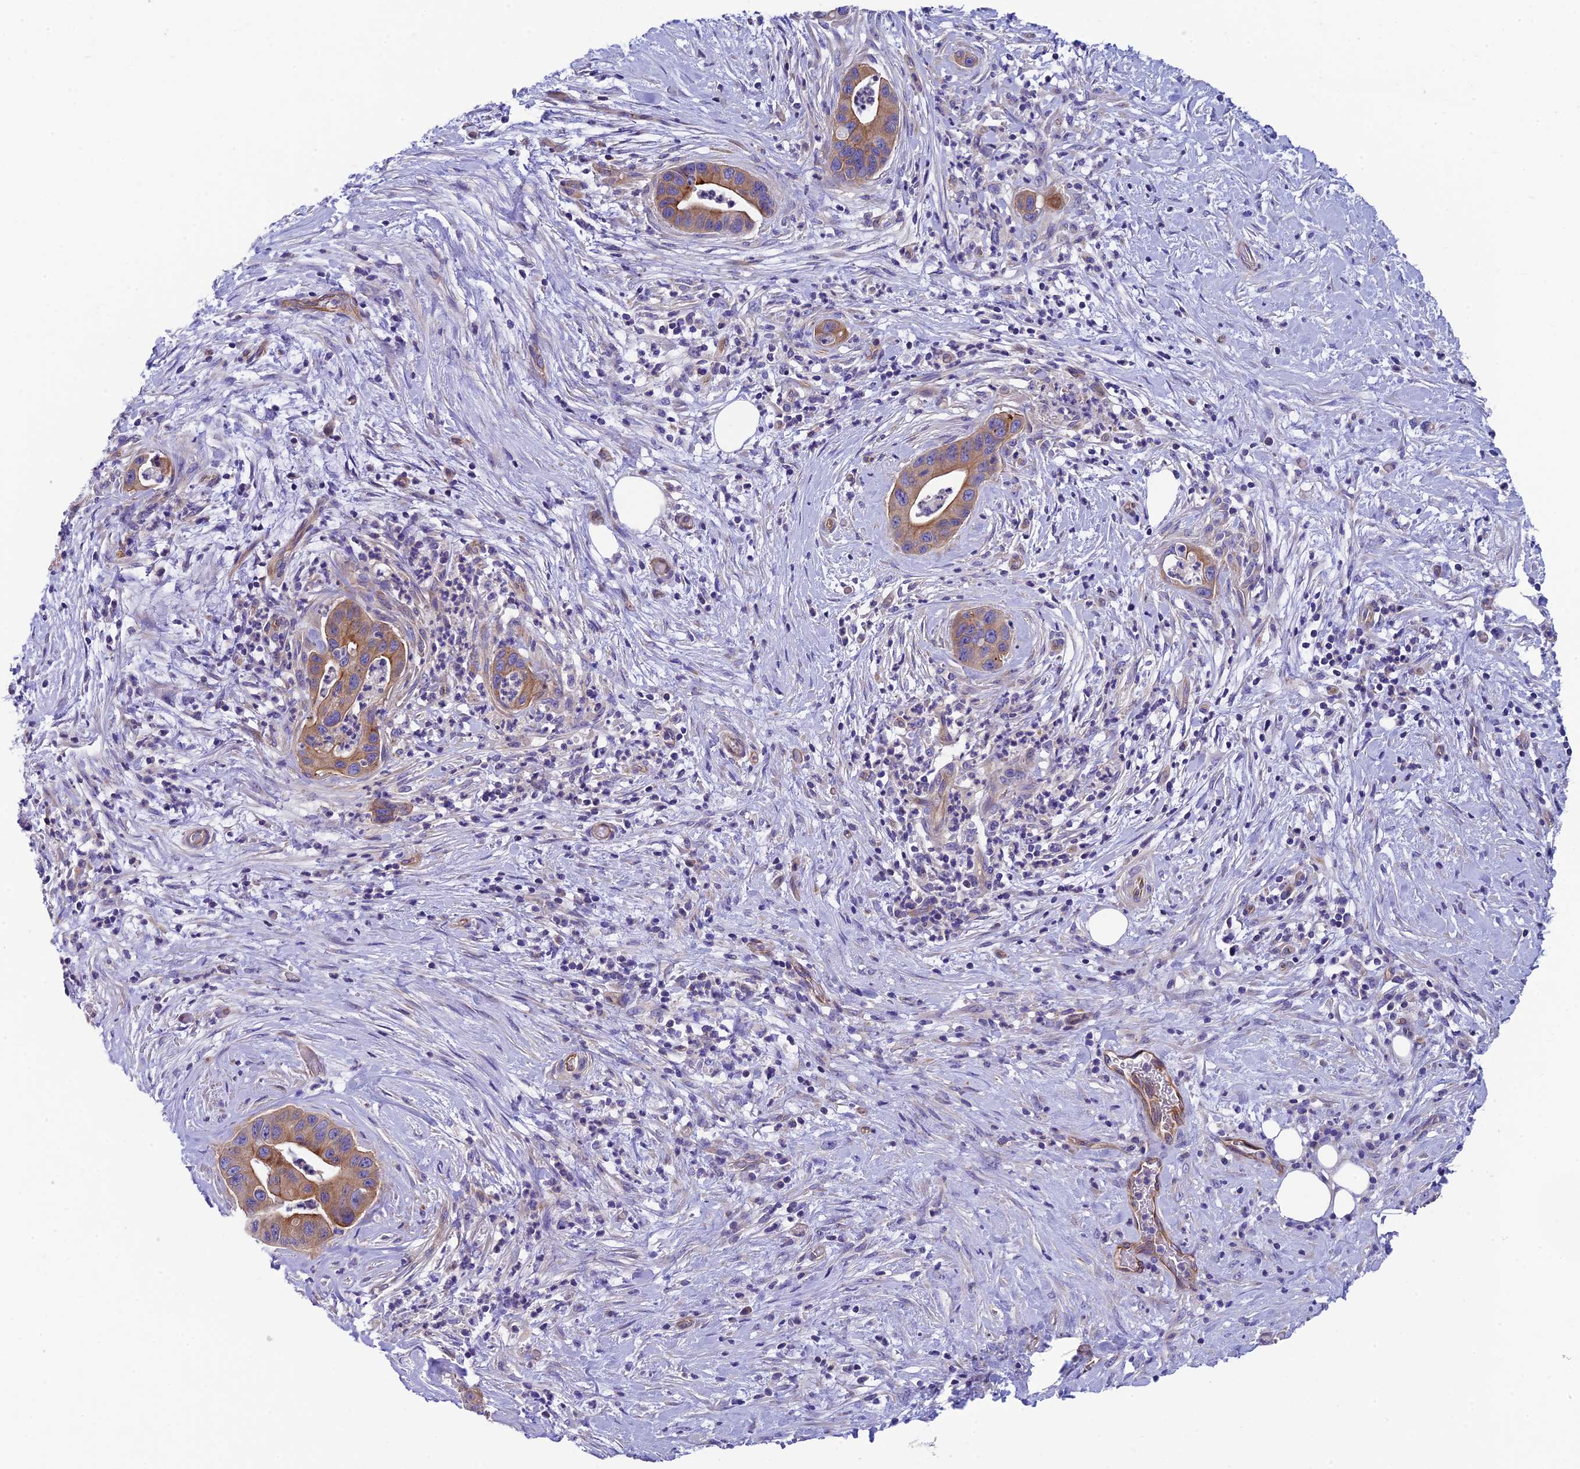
{"staining": {"intensity": "moderate", "quantity": "25%-75%", "location": "cytoplasmic/membranous"}, "tissue": "pancreatic cancer", "cell_type": "Tumor cells", "image_type": "cancer", "snomed": [{"axis": "morphology", "description": "Adenocarcinoma, NOS"}, {"axis": "topography", "description": "Pancreas"}], "caption": "Tumor cells show medium levels of moderate cytoplasmic/membranous staining in about 25%-75% of cells in human adenocarcinoma (pancreatic). The protein is shown in brown color, while the nuclei are stained blue.", "gene": "PPFIA3", "patient": {"sex": "male", "age": 73}}